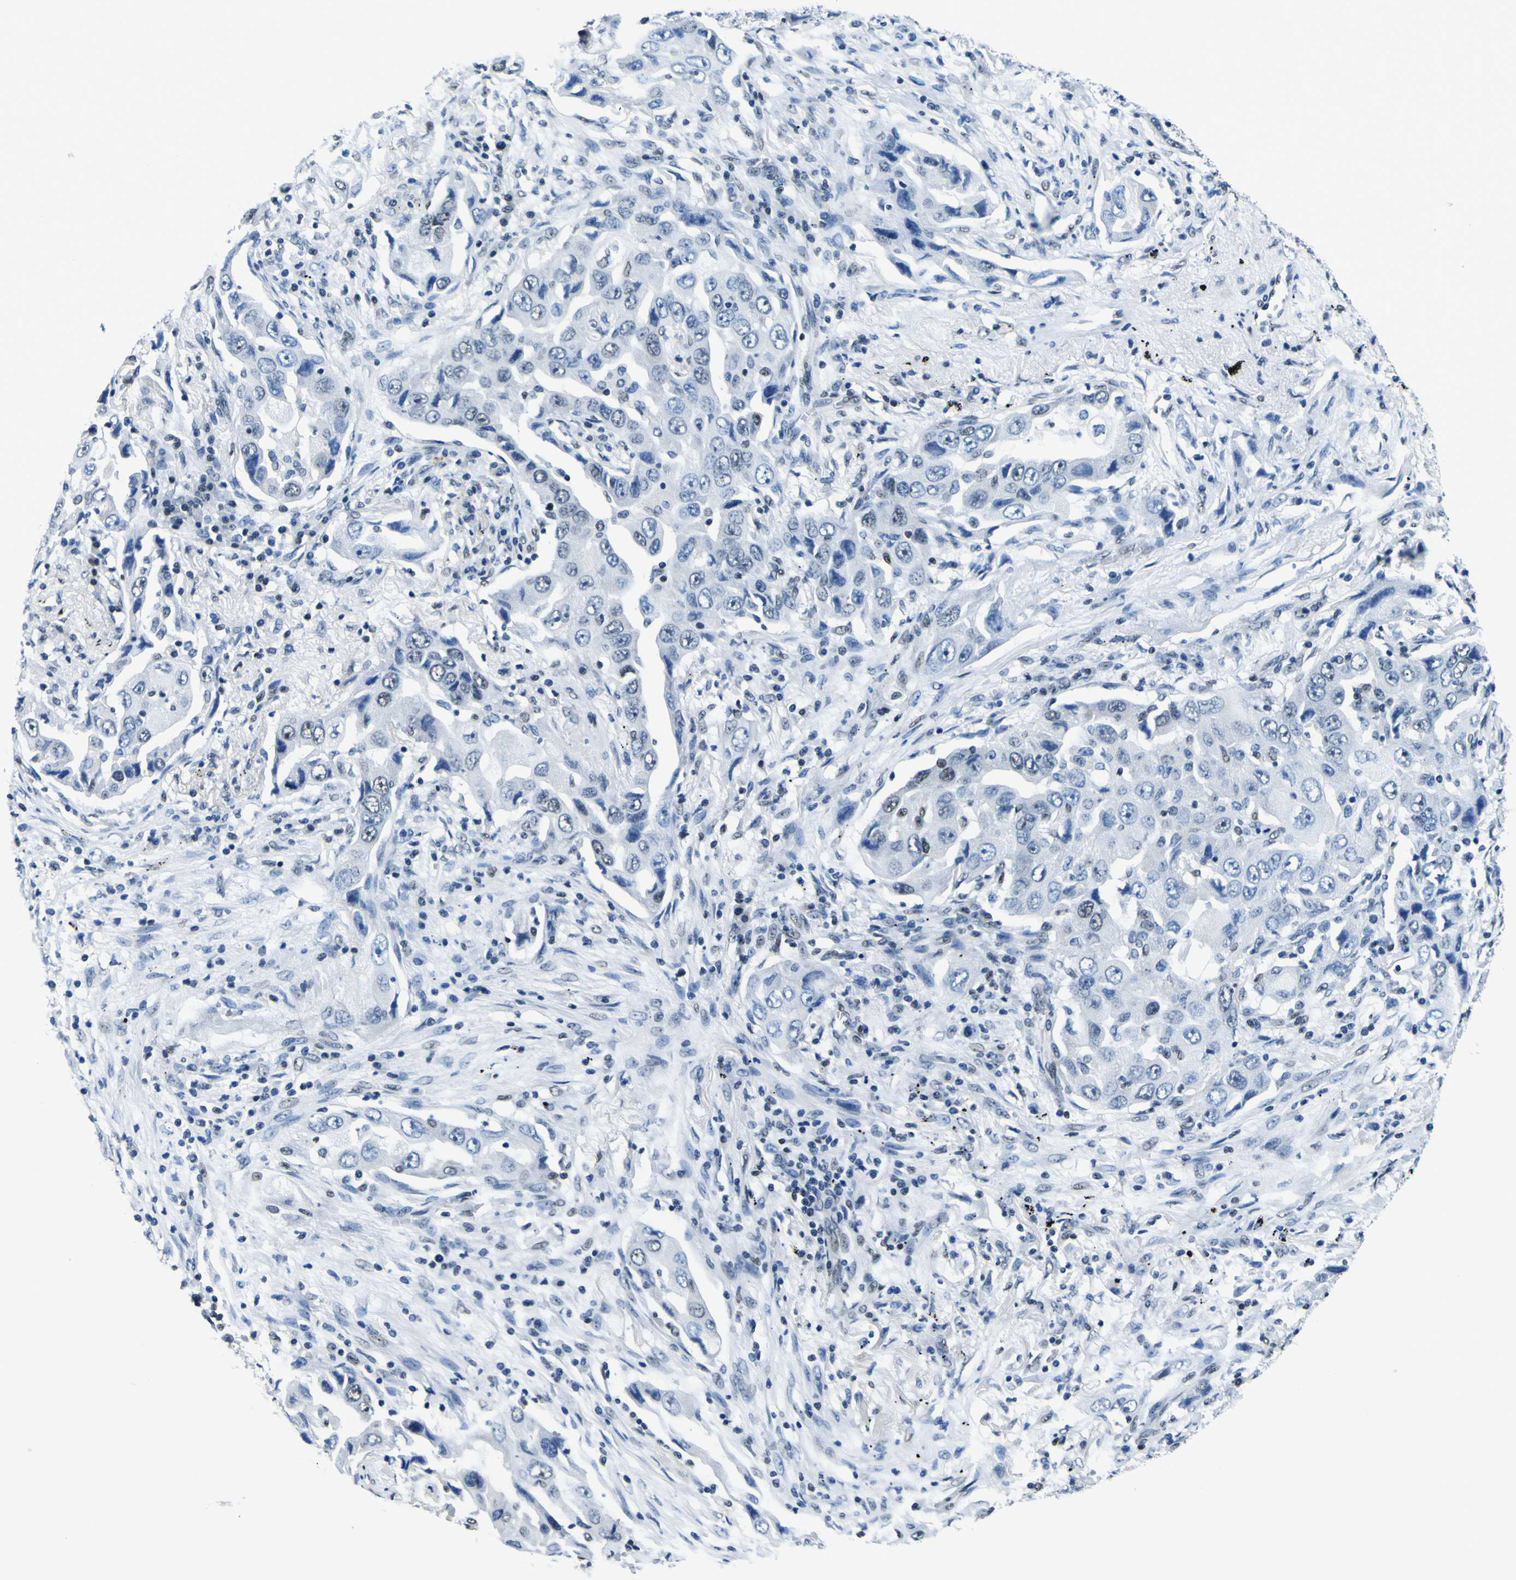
{"staining": {"intensity": "weak", "quantity": "<25%", "location": "nuclear"}, "tissue": "lung cancer", "cell_type": "Tumor cells", "image_type": "cancer", "snomed": [{"axis": "morphology", "description": "Adenocarcinoma, NOS"}, {"axis": "topography", "description": "Lung"}], "caption": "A high-resolution image shows immunohistochemistry staining of lung cancer (adenocarcinoma), which exhibits no significant positivity in tumor cells.", "gene": "SP1", "patient": {"sex": "female", "age": 65}}